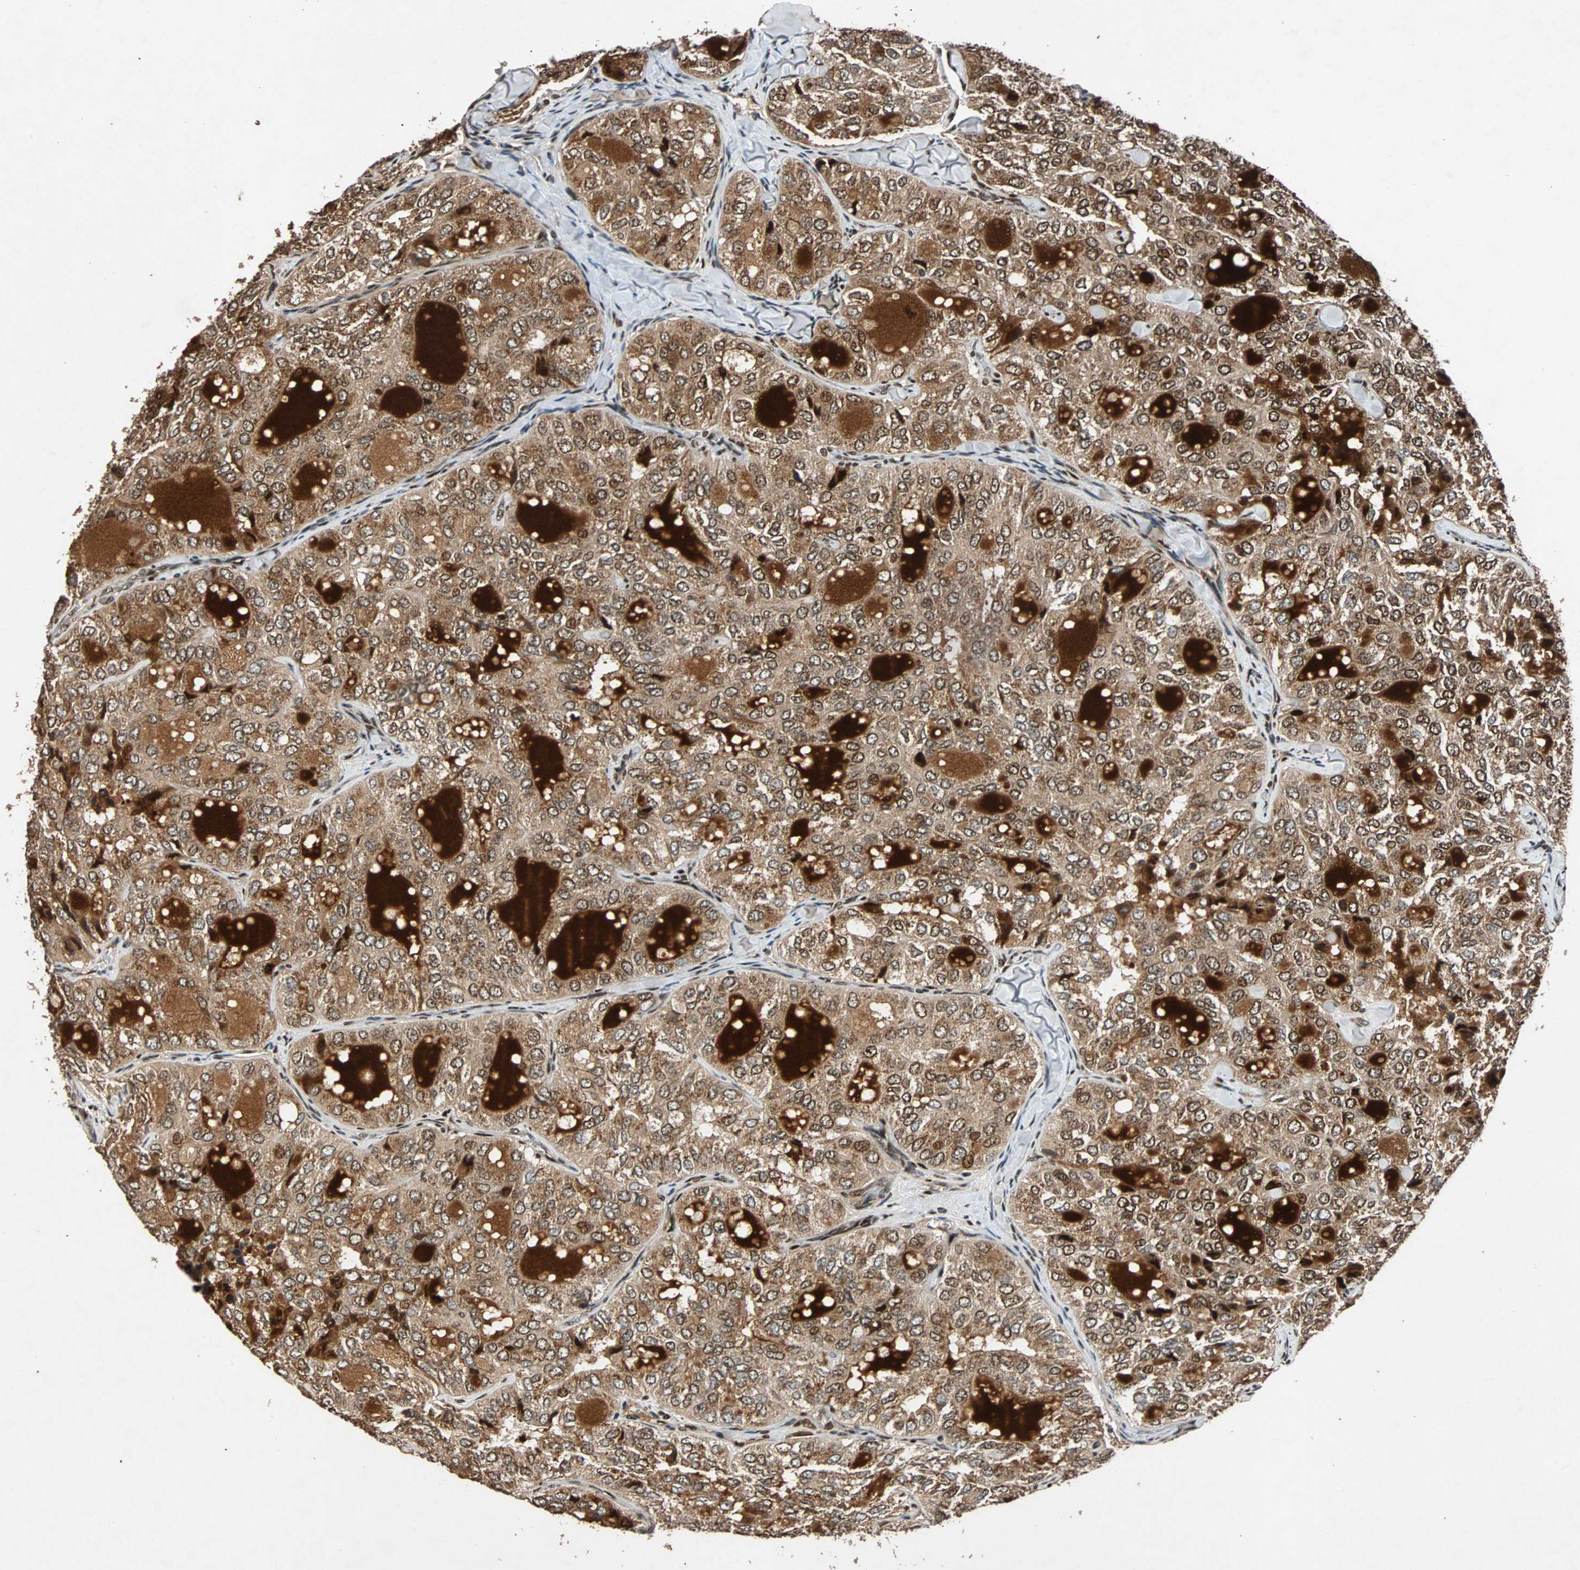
{"staining": {"intensity": "strong", "quantity": ">75%", "location": "cytoplasmic/membranous,nuclear"}, "tissue": "thyroid cancer", "cell_type": "Tumor cells", "image_type": "cancer", "snomed": [{"axis": "morphology", "description": "Follicular adenoma carcinoma, NOS"}, {"axis": "topography", "description": "Thyroid gland"}], "caption": "Immunohistochemistry of follicular adenoma carcinoma (thyroid) displays high levels of strong cytoplasmic/membranous and nuclear positivity in approximately >75% of tumor cells.", "gene": "USP31", "patient": {"sex": "male", "age": 75}}